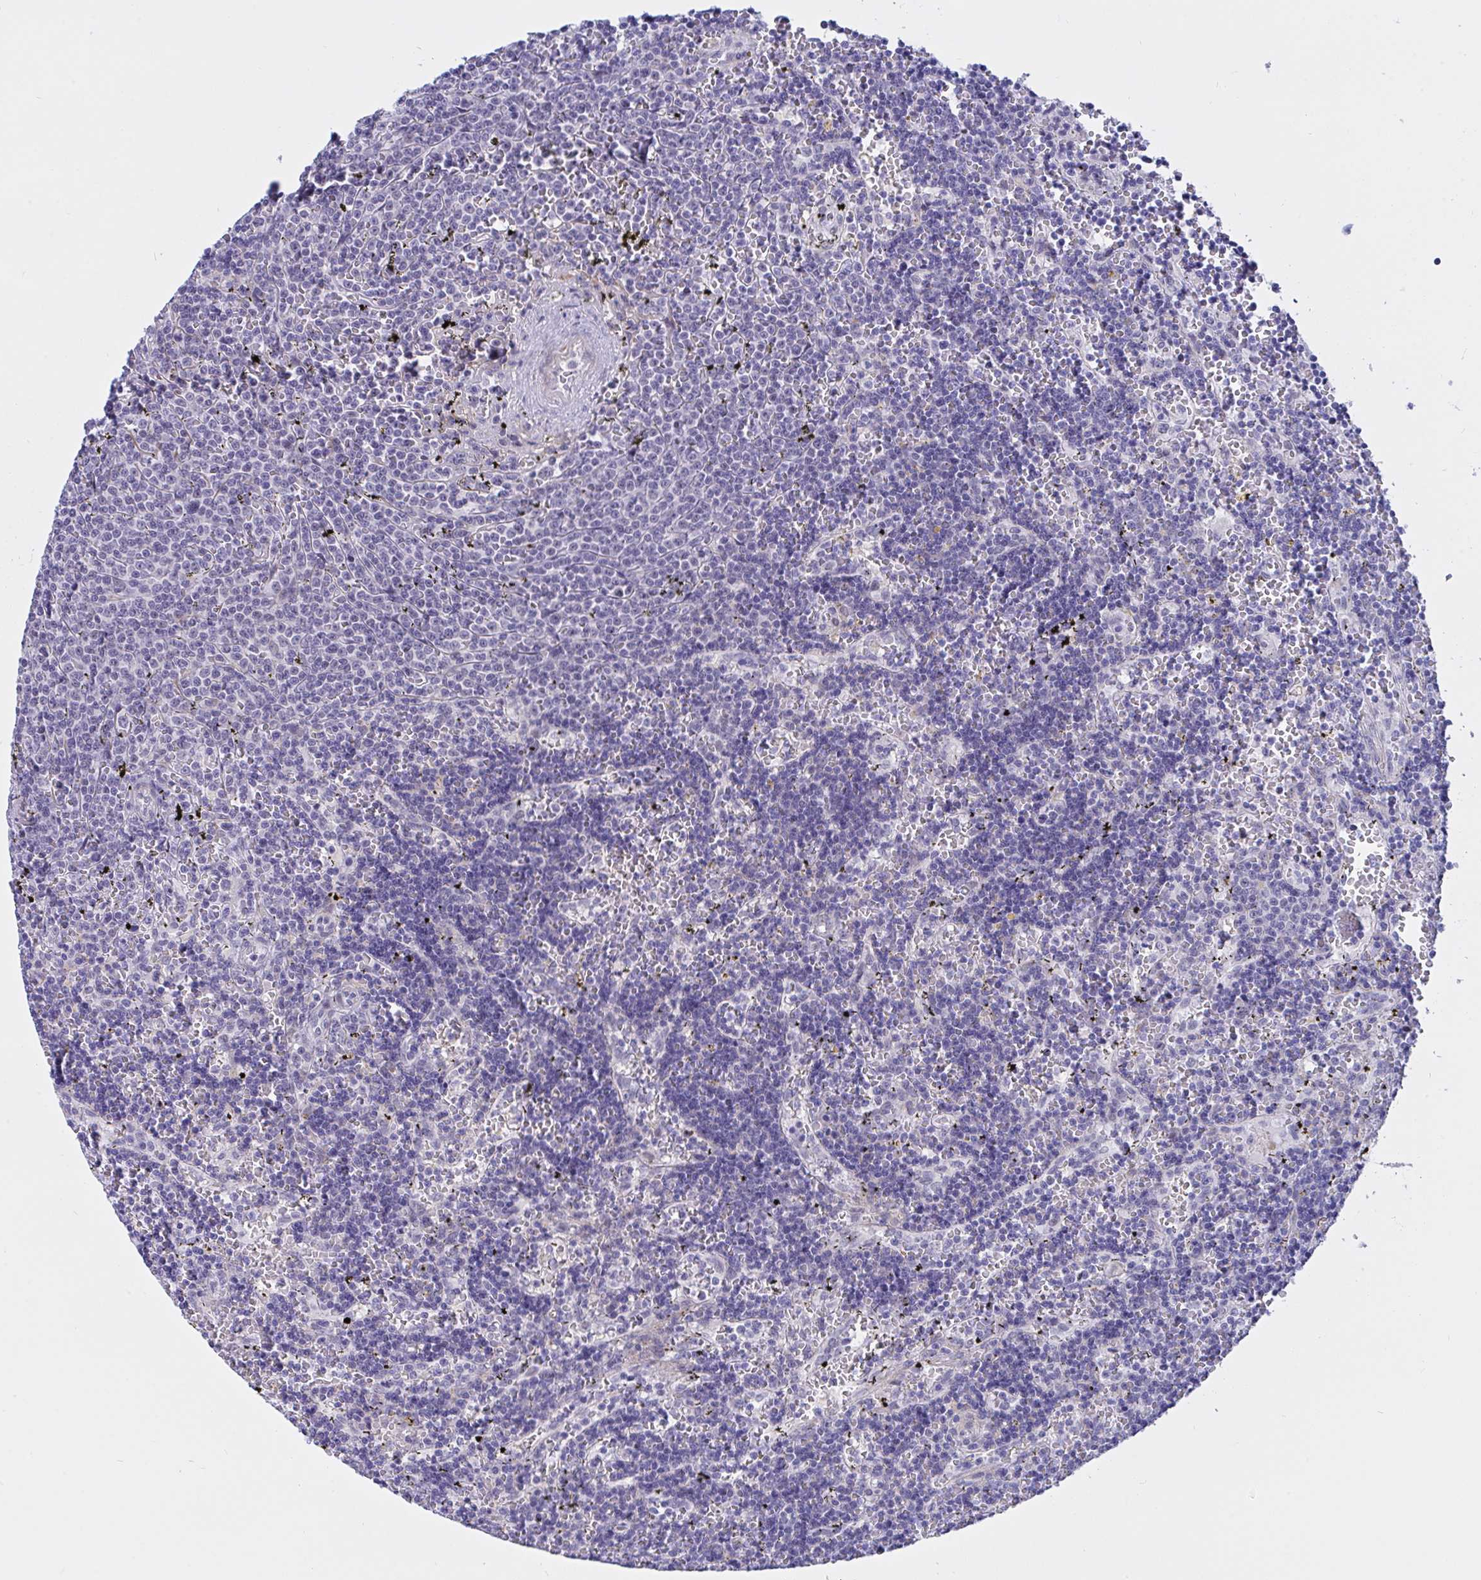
{"staining": {"intensity": "negative", "quantity": "none", "location": "none"}, "tissue": "lymphoma", "cell_type": "Tumor cells", "image_type": "cancer", "snomed": [{"axis": "morphology", "description": "Malignant lymphoma, non-Hodgkin's type, Low grade"}, {"axis": "topography", "description": "Spleen"}], "caption": "An image of human lymphoma is negative for staining in tumor cells.", "gene": "FBXL22", "patient": {"sex": "male", "age": 60}}